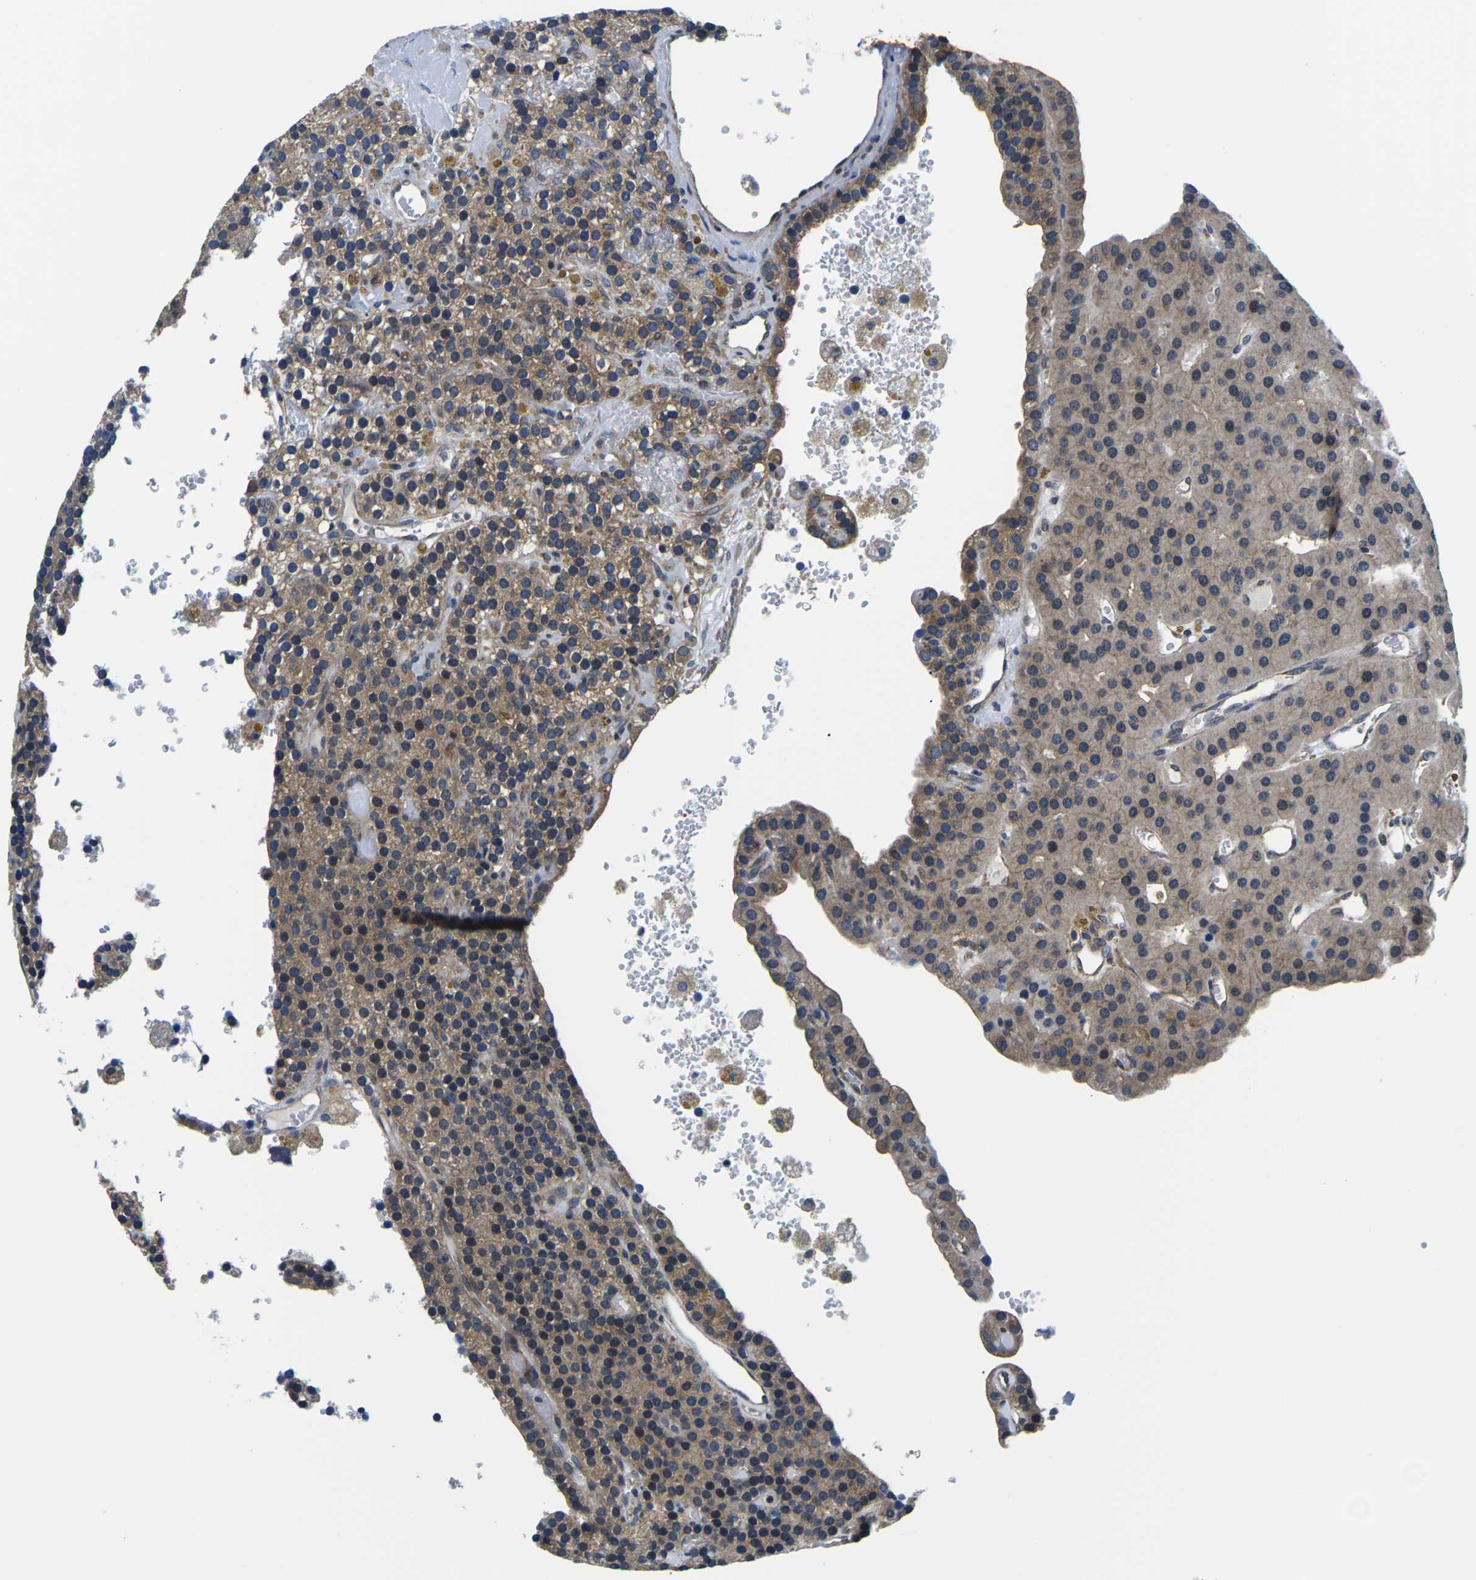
{"staining": {"intensity": "moderate", "quantity": "25%-75%", "location": "cytoplasmic/membranous"}, "tissue": "parathyroid gland", "cell_type": "Glandular cells", "image_type": "normal", "snomed": [{"axis": "morphology", "description": "Normal tissue, NOS"}, {"axis": "morphology", "description": "Adenoma, NOS"}, {"axis": "topography", "description": "Parathyroid gland"}], "caption": "Immunohistochemical staining of normal parathyroid gland demonstrates medium levels of moderate cytoplasmic/membranous positivity in approximately 25%-75% of glandular cells.", "gene": "GSK3B", "patient": {"sex": "female", "age": 86}}